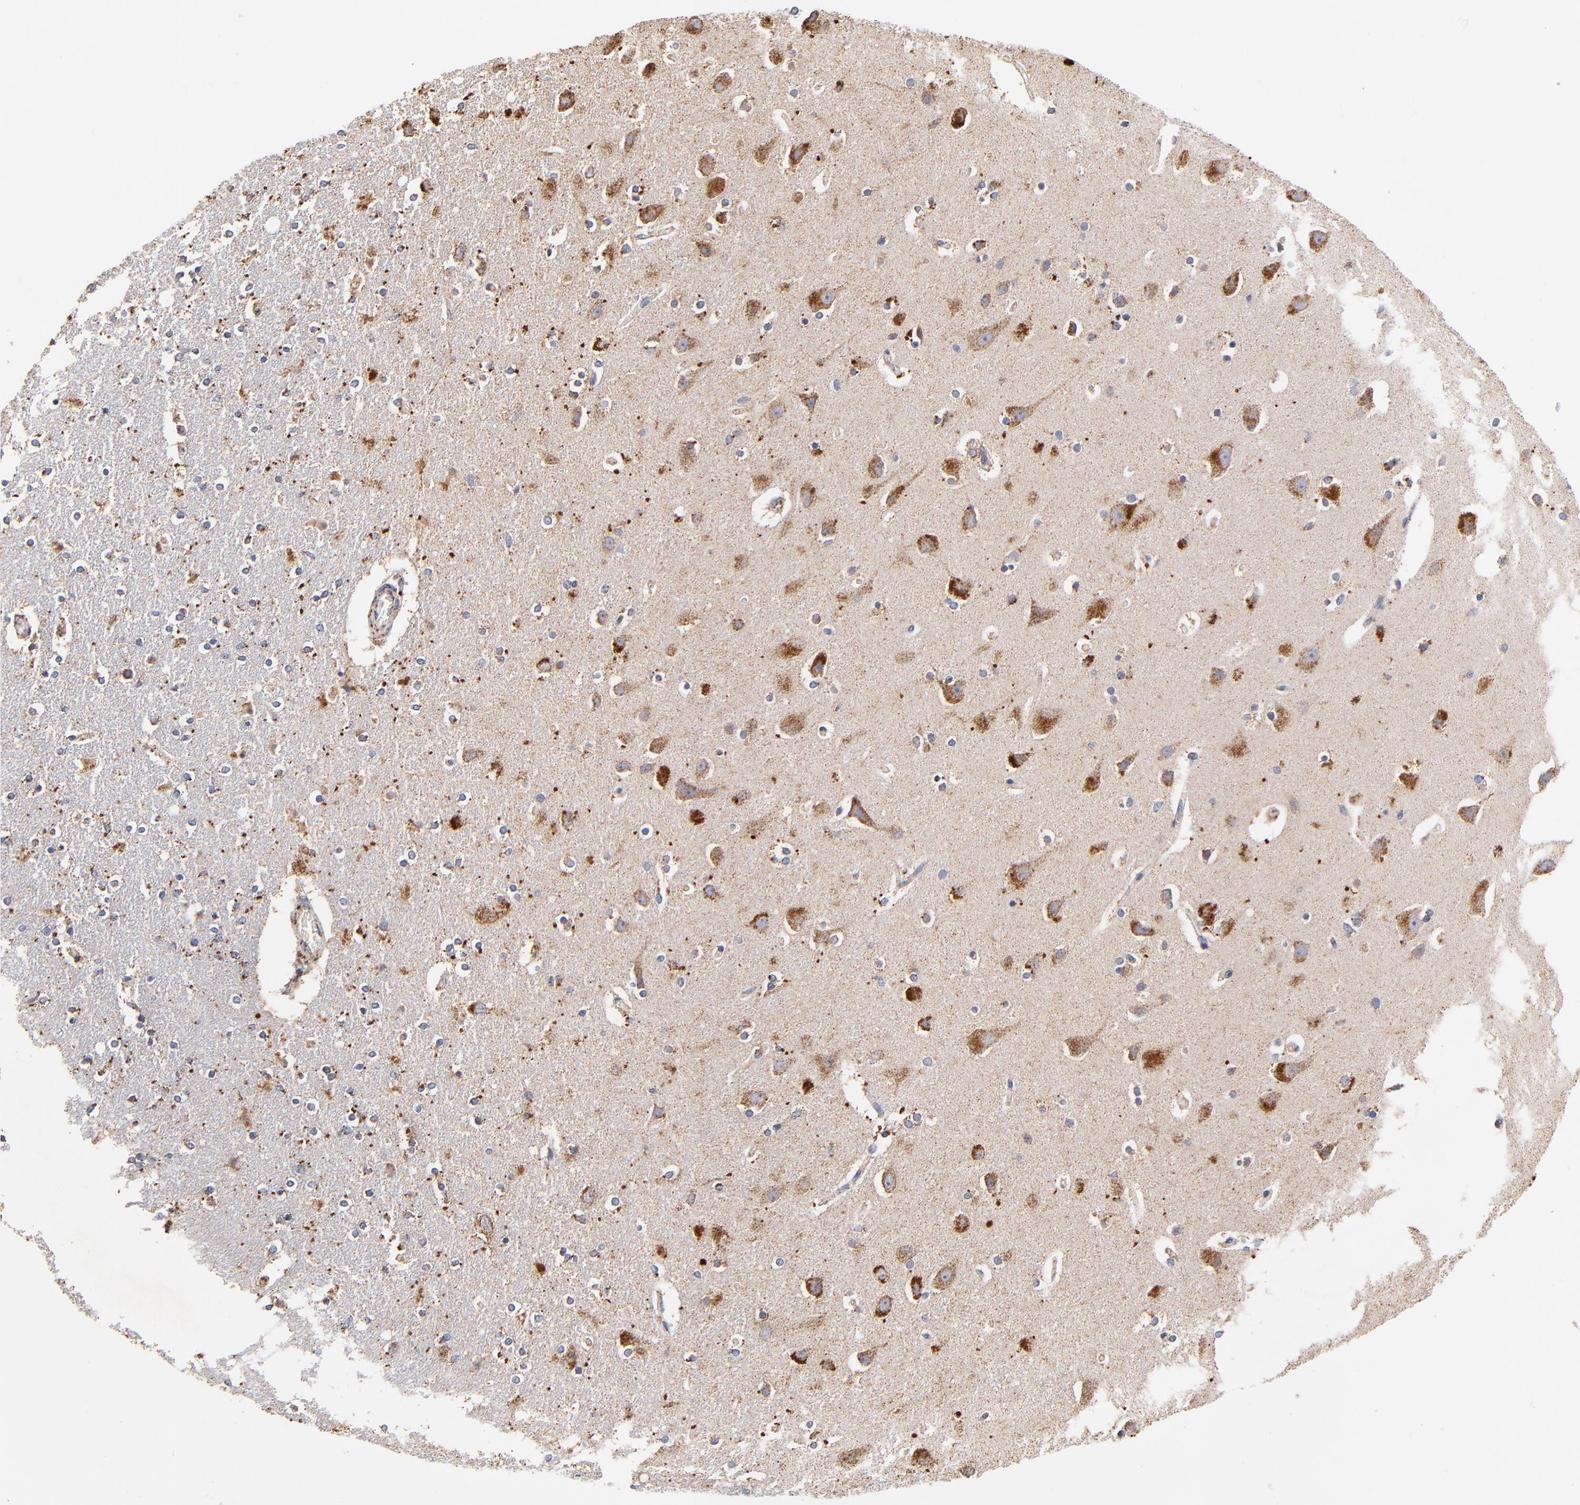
{"staining": {"intensity": "negative", "quantity": "none", "location": "none"}, "tissue": "caudate", "cell_type": "Glial cells", "image_type": "normal", "snomed": [{"axis": "morphology", "description": "Normal tissue, NOS"}, {"axis": "topography", "description": "Lateral ventricle wall"}], "caption": "DAB (3,3'-diaminobenzidine) immunohistochemical staining of normal human caudate displays no significant staining in glial cells. Brightfield microscopy of immunohistochemistry (IHC) stained with DAB (brown) and hematoxylin (blue), captured at high magnification.", "gene": "SSBP1", "patient": {"sex": "female", "age": 54}}